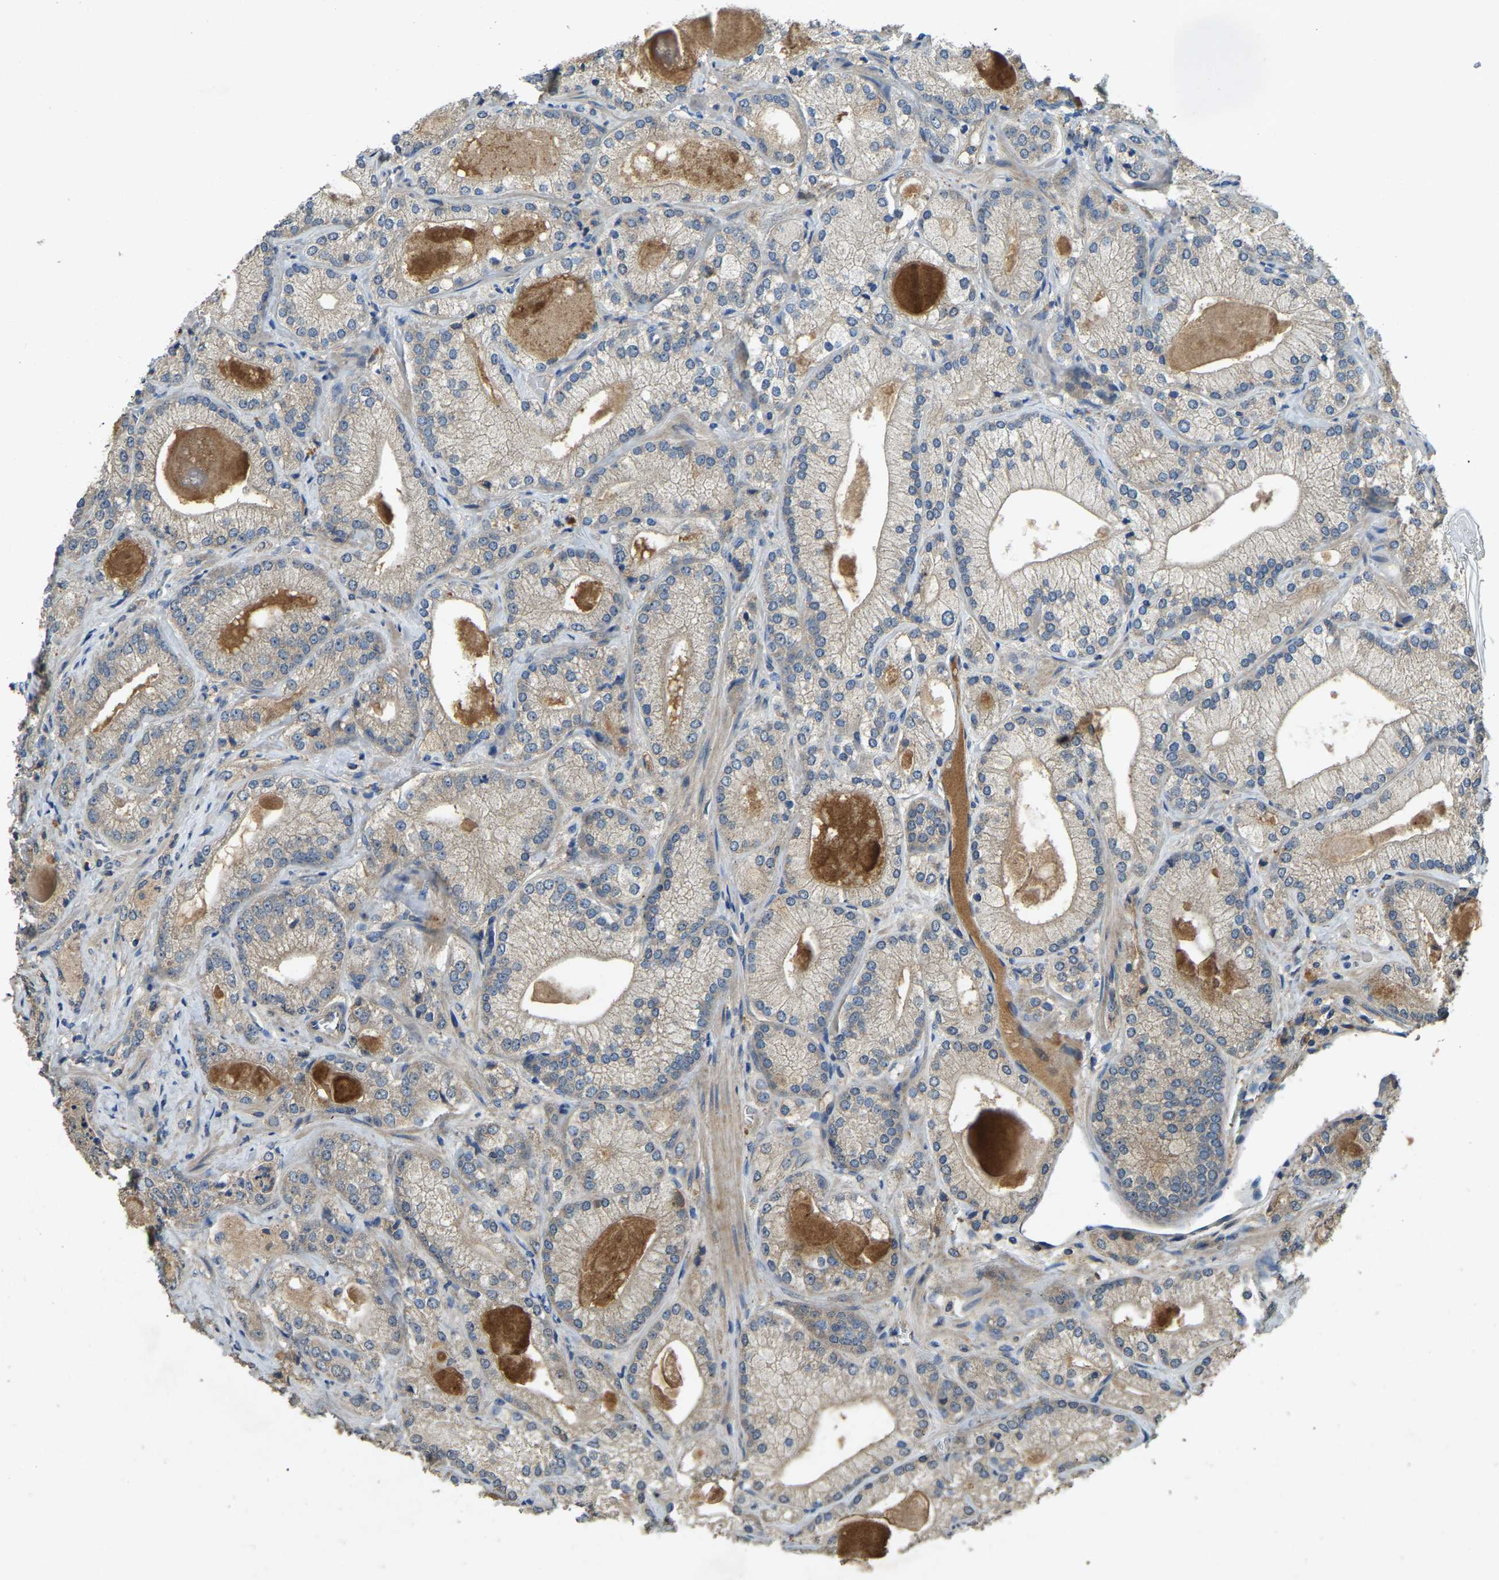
{"staining": {"intensity": "weak", "quantity": "25%-75%", "location": "cytoplasmic/membranous"}, "tissue": "prostate cancer", "cell_type": "Tumor cells", "image_type": "cancer", "snomed": [{"axis": "morphology", "description": "Adenocarcinoma, Low grade"}, {"axis": "topography", "description": "Prostate"}], "caption": "Tumor cells display low levels of weak cytoplasmic/membranous staining in about 25%-75% of cells in prostate cancer (low-grade adenocarcinoma). (brown staining indicates protein expression, while blue staining denotes nuclei).", "gene": "ATP8B1", "patient": {"sex": "male", "age": 65}}